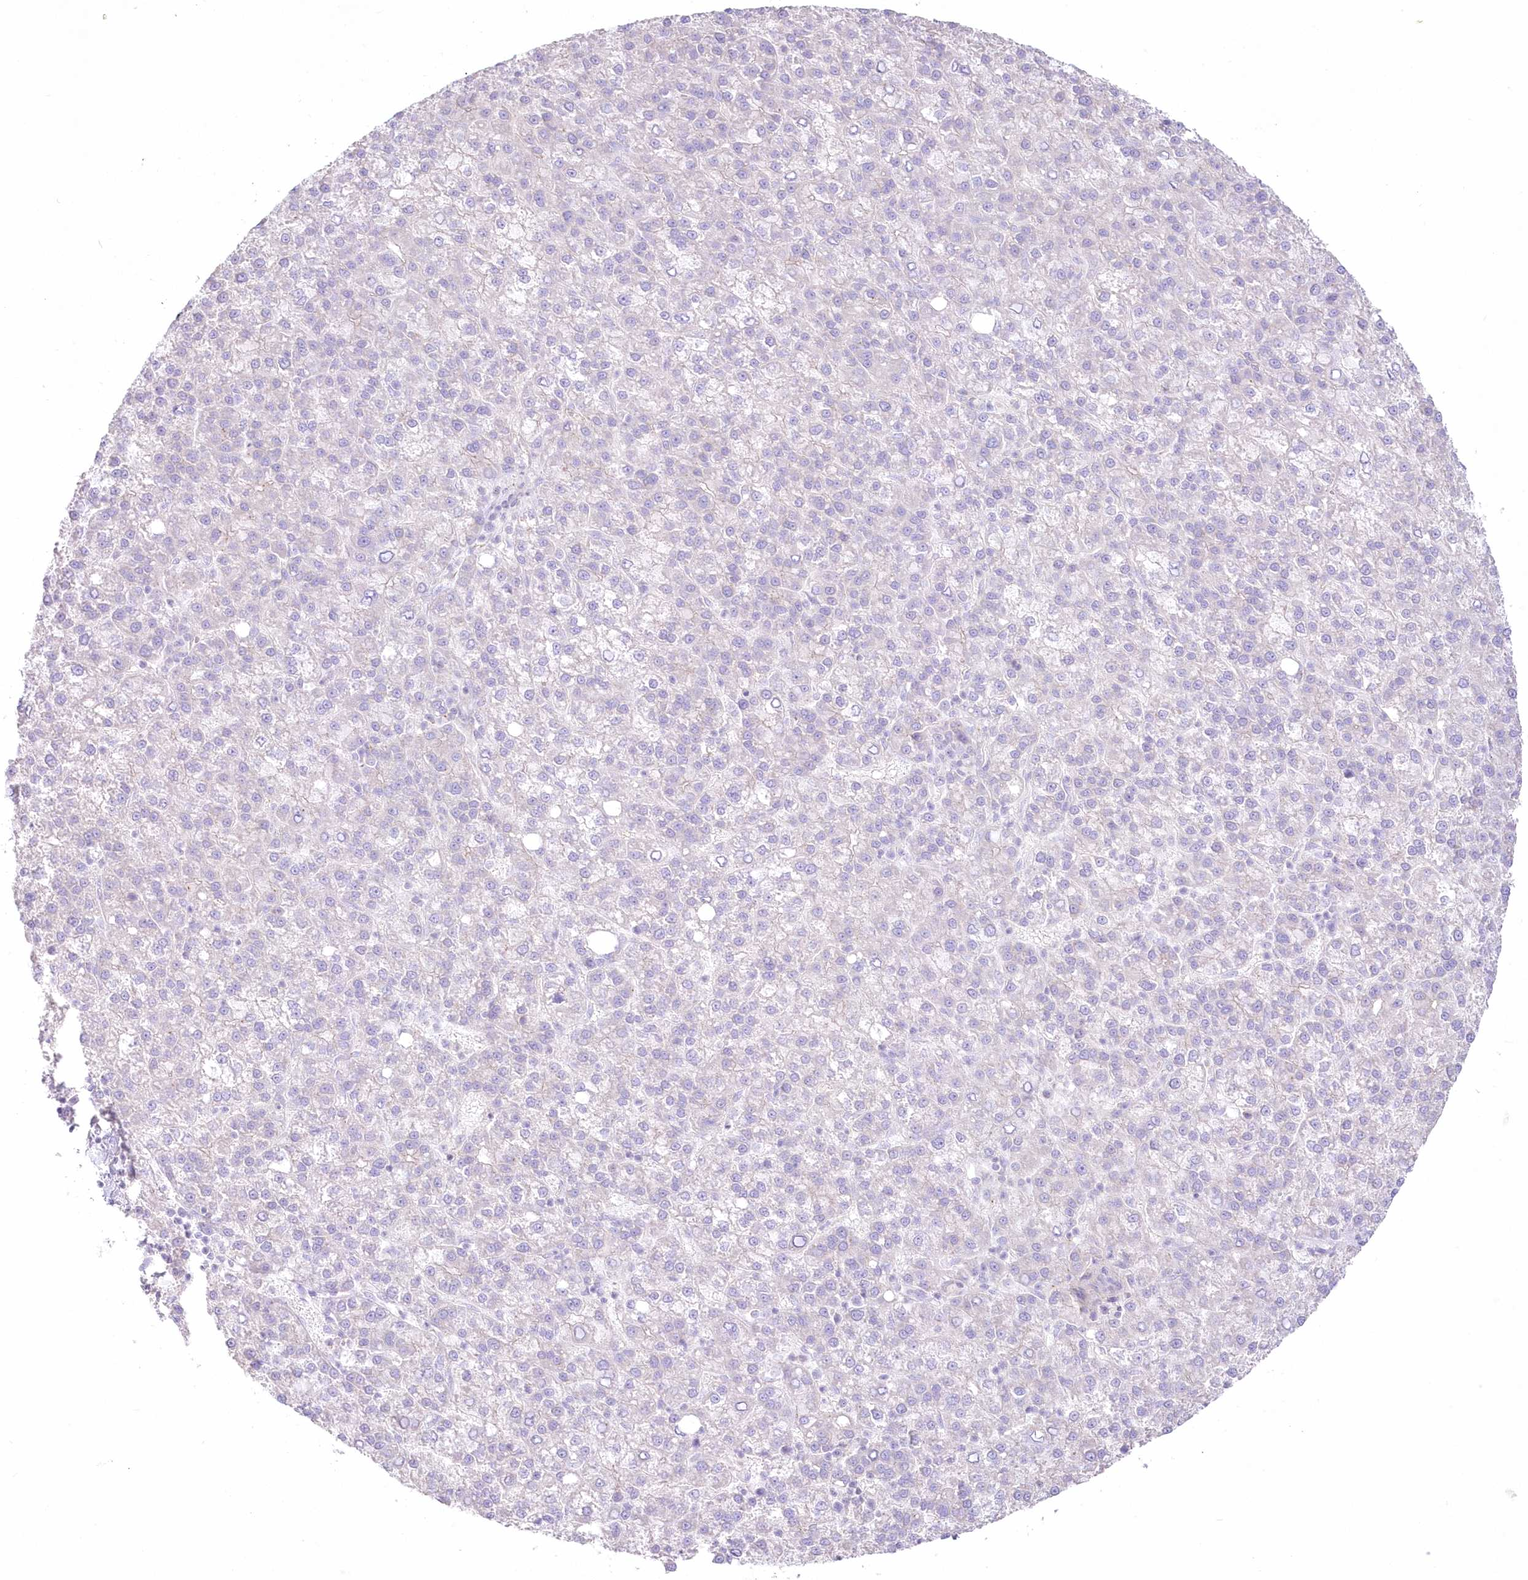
{"staining": {"intensity": "negative", "quantity": "none", "location": "none"}, "tissue": "liver cancer", "cell_type": "Tumor cells", "image_type": "cancer", "snomed": [{"axis": "morphology", "description": "Carcinoma, Hepatocellular, NOS"}, {"axis": "topography", "description": "Liver"}], "caption": "Immunohistochemistry (IHC) histopathology image of neoplastic tissue: hepatocellular carcinoma (liver) stained with DAB (3,3'-diaminobenzidine) displays no significant protein staining in tumor cells. (Immunohistochemistry, brightfield microscopy, high magnification).", "gene": "ZNF843", "patient": {"sex": "female", "age": 58}}